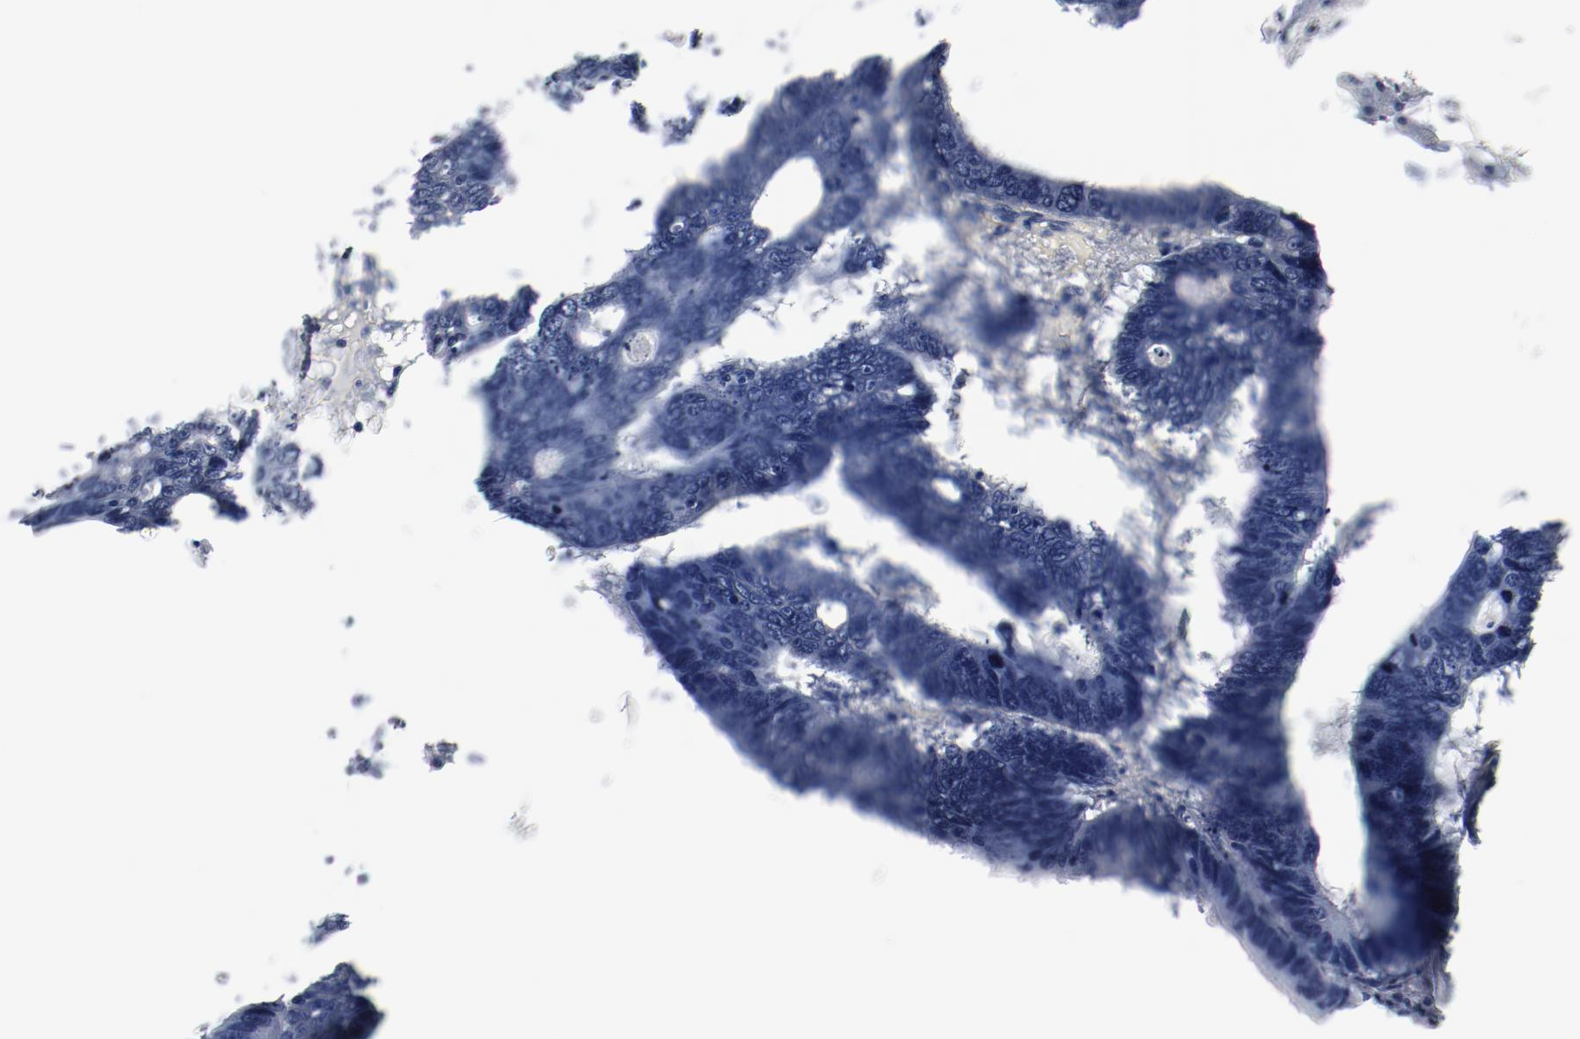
{"staining": {"intensity": "negative", "quantity": "none", "location": "none"}, "tissue": "colorectal cancer", "cell_type": "Tumor cells", "image_type": "cancer", "snomed": [{"axis": "morphology", "description": "Adenocarcinoma, NOS"}, {"axis": "topography", "description": "Colon"}], "caption": "An image of human colorectal cancer is negative for staining in tumor cells. (IHC, brightfield microscopy, high magnification).", "gene": "ZEB2", "patient": {"sex": "female", "age": 55}}